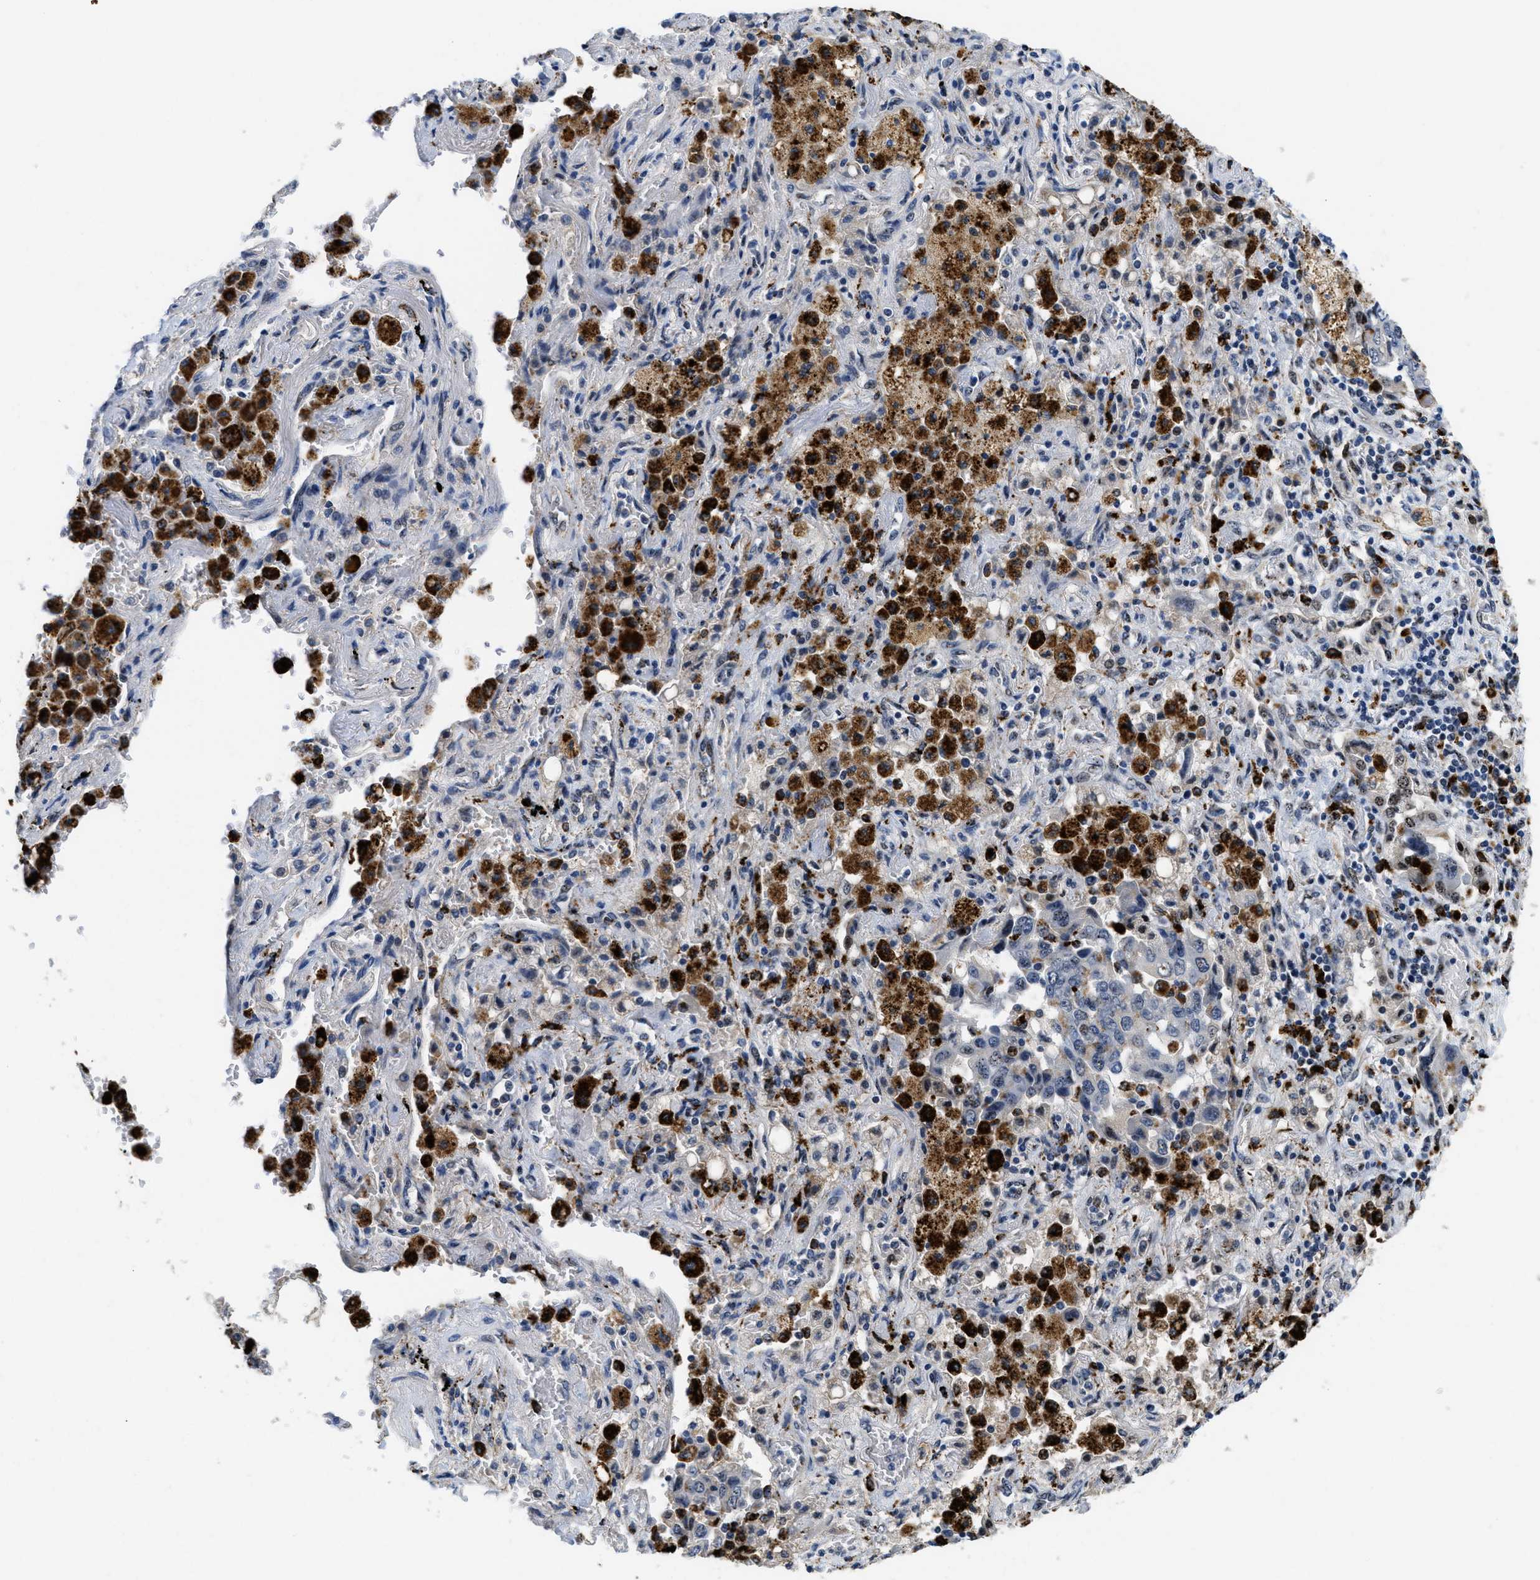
{"staining": {"intensity": "negative", "quantity": "none", "location": "none"}, "tissue": "lung cancer", "cell_type": "Tumor cells", "image_type": "cancer", "snomed": [{"axis": "morphology", "description": "Adenocarcinoma, NOS"}, {"axis": "topography", "description": "Lung"}], "caption": "Immunohistochemistry micrograph of adenocarcinoma (lung) stained for a protein (brown), which shows no positivity in tumor cells. (DAB immunohistochemistry, high magnification).", "gene": "BMPR2", "patient": {"sex": "female", "age": 65}}